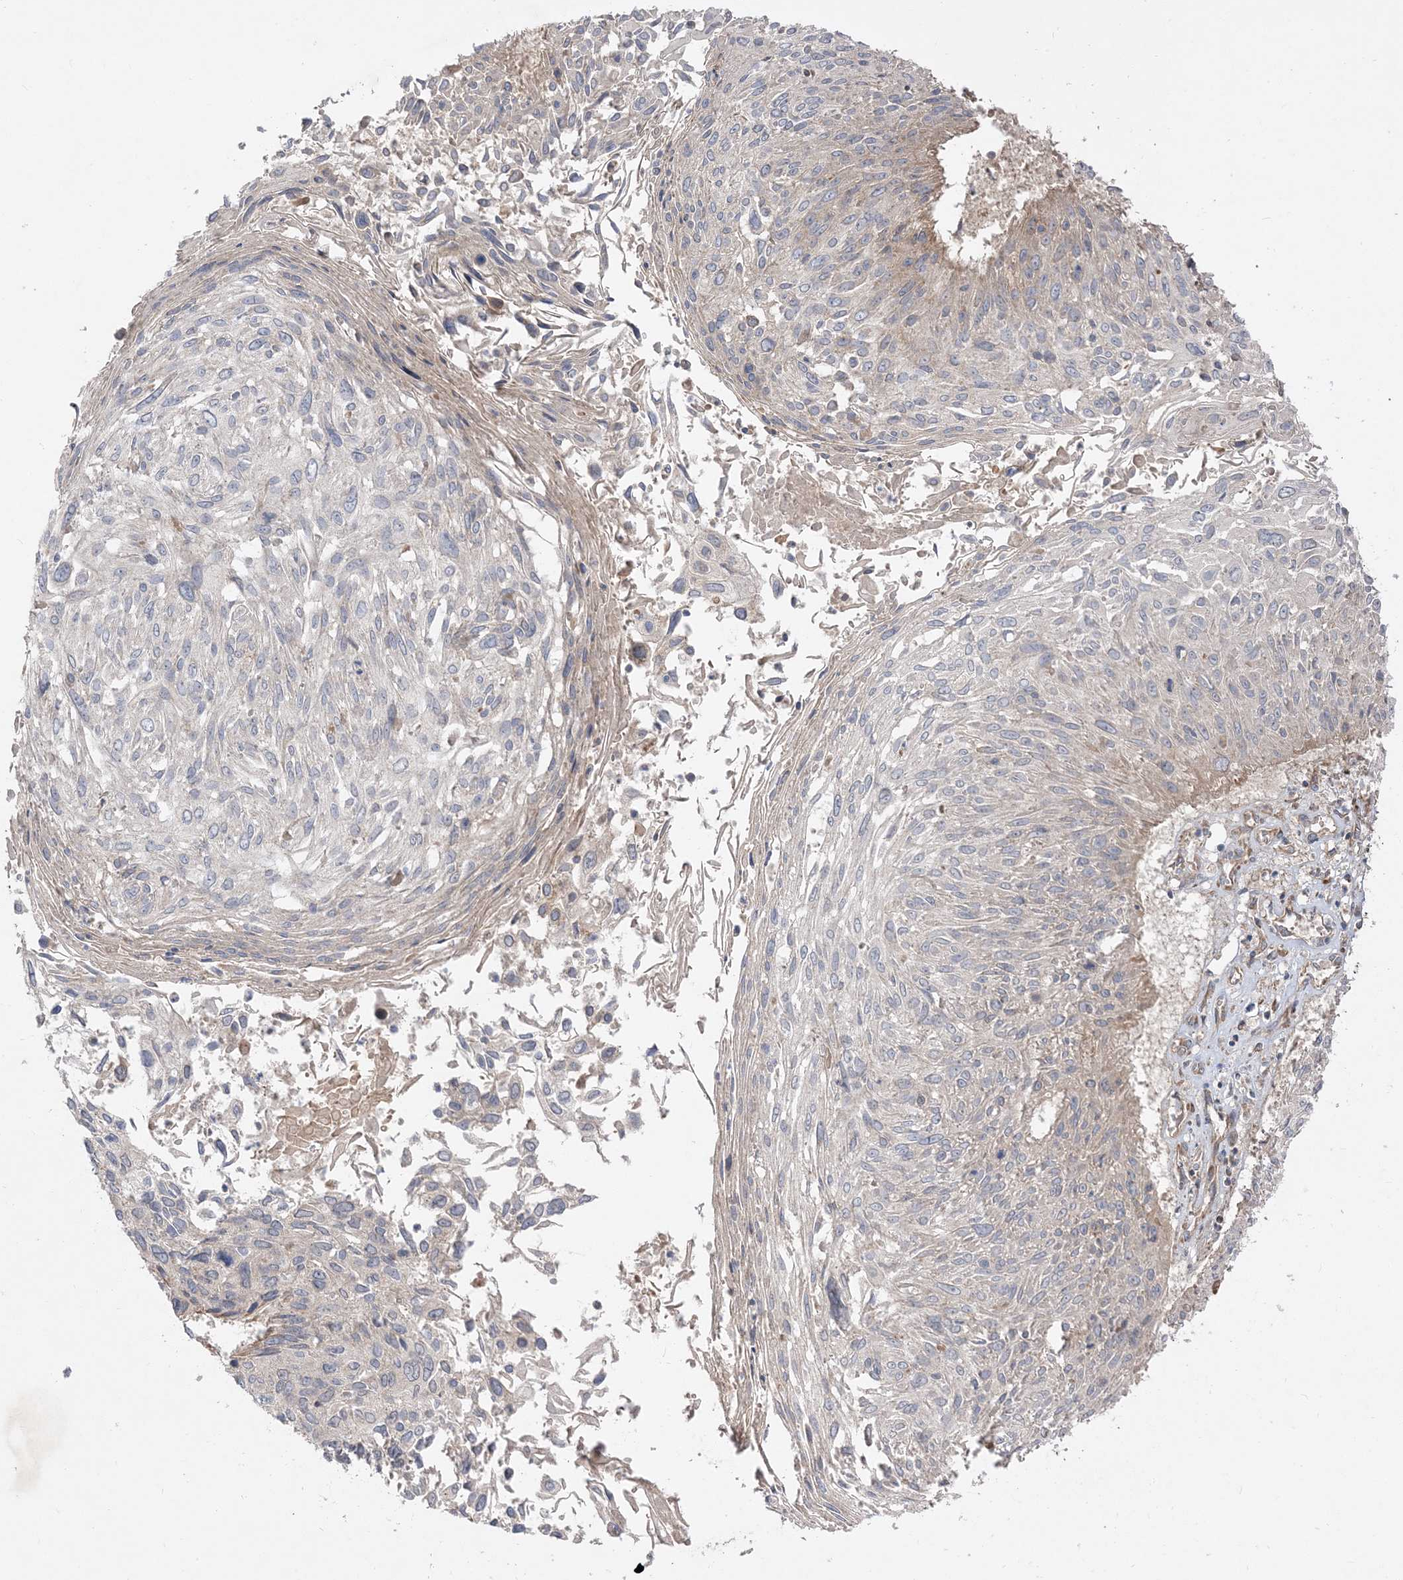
{"staining": {"intensity": "negative", "quantity": "none", "location": "none"}, "tissue": "cervical cancer", "cell_type": "Tumor cells", "image_type": "cancer", "snomed": [{"axis": "morphology", "description": "Squamous cell carcinoma, NOS"}, {"axis": "topography", "description": "Cervix"}], "caption": "Tumor cells show no significant positivity in cervical cancer (squamous cell carcinoma).", "gene": "AARS2", "patient": {"sex": "female", "age": 51}}